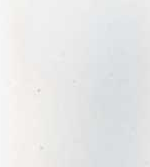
{"staining": {"intensity": "moderate", "quantity": ">75%", "location": "cytoplasmic/membranous"}, "tissue": "prostate cancer", "cell_type": "Tumor cells", "image_type": "cancer", "snomed": [{"axis": "morphology", "description": "Adenocarcinoma, Low grade"}, {"axis": "topography", "description": "Prostate"}], "caption": "Immunohistochemical staining of human adenocarcinoma (low-grade) (prostate) reveals medium levels of moderate cytoplasmic/membranous protein positivity in approximately >75% of tumor cells. Ihc stains the protein in brown and the nuclei are stained blue.", "gene": "FASTKD1", "patient": {"sex": "male", "age": 71}}